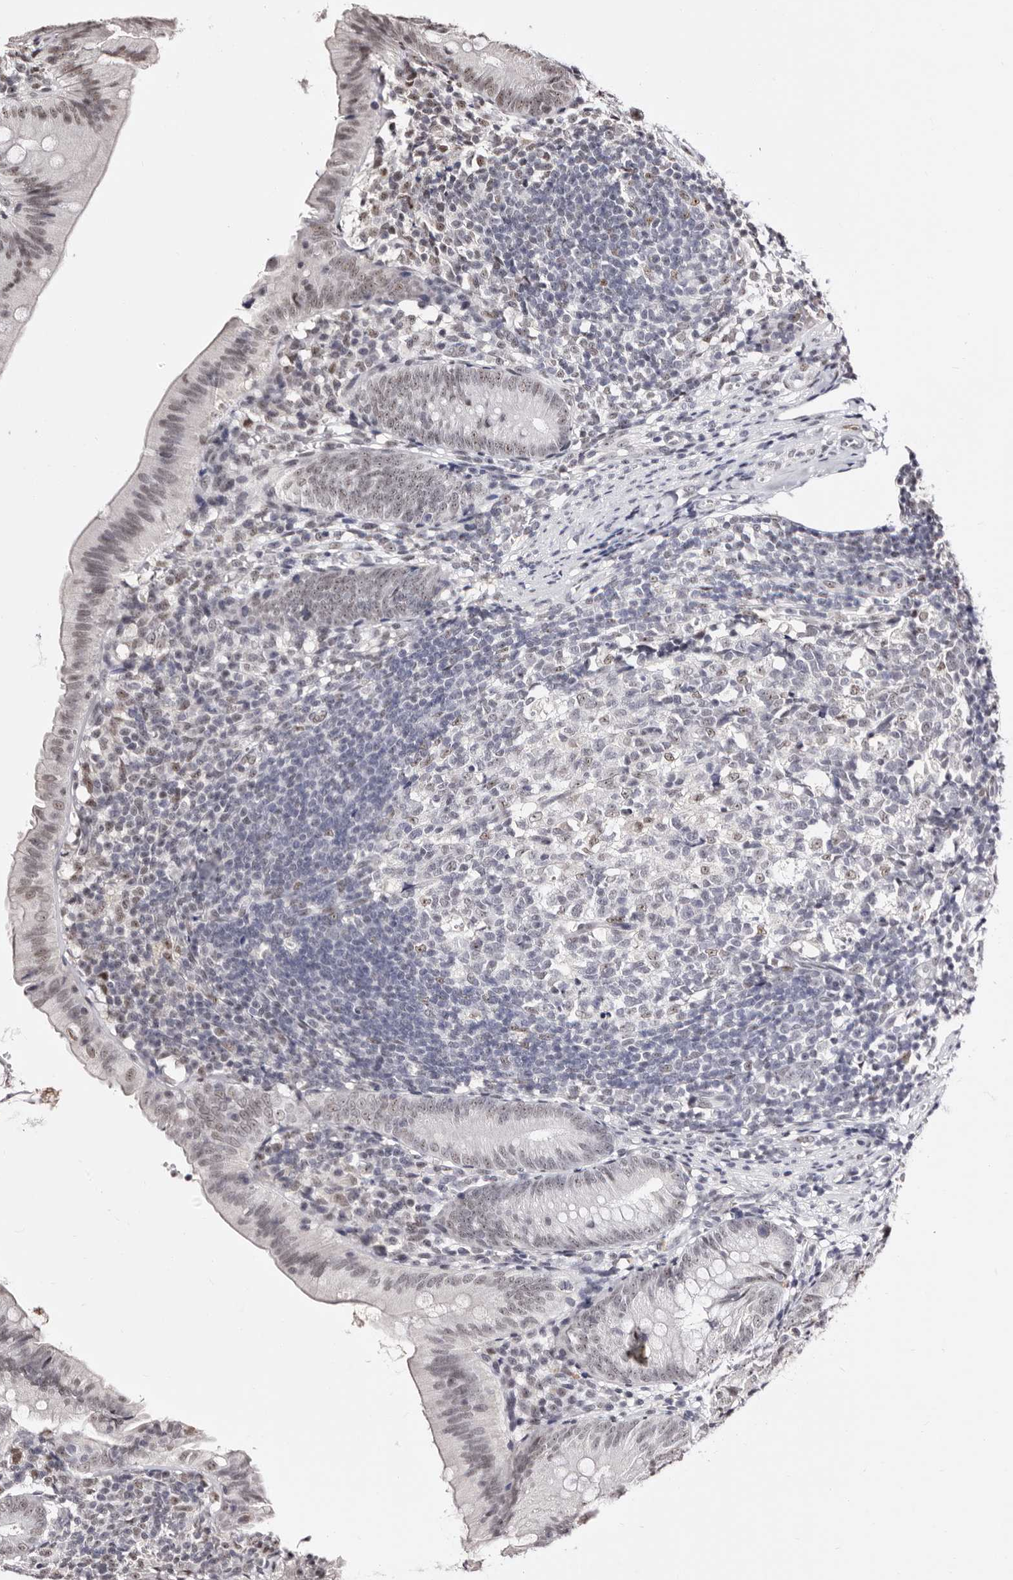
{"staining": {"intensity": "weak", "quantity": ">75%", "location": "nuclear"}, "tissue": "appendix", "cell_type": "Glandular cells", "image_type": "normal", "snomed": [{"axis": "morphology", "description": "Normal tissue, NOS"}, {"axis": "topography", "description": "Appendix"}], "caption": "Approximately >75% of glandular cells in benign appendix reveal weak nuclear protein expression as visualized by brown immunohistochemical staining.", "gene": "ANAPC11", "patient": {"sex": "male", "age": 1}}